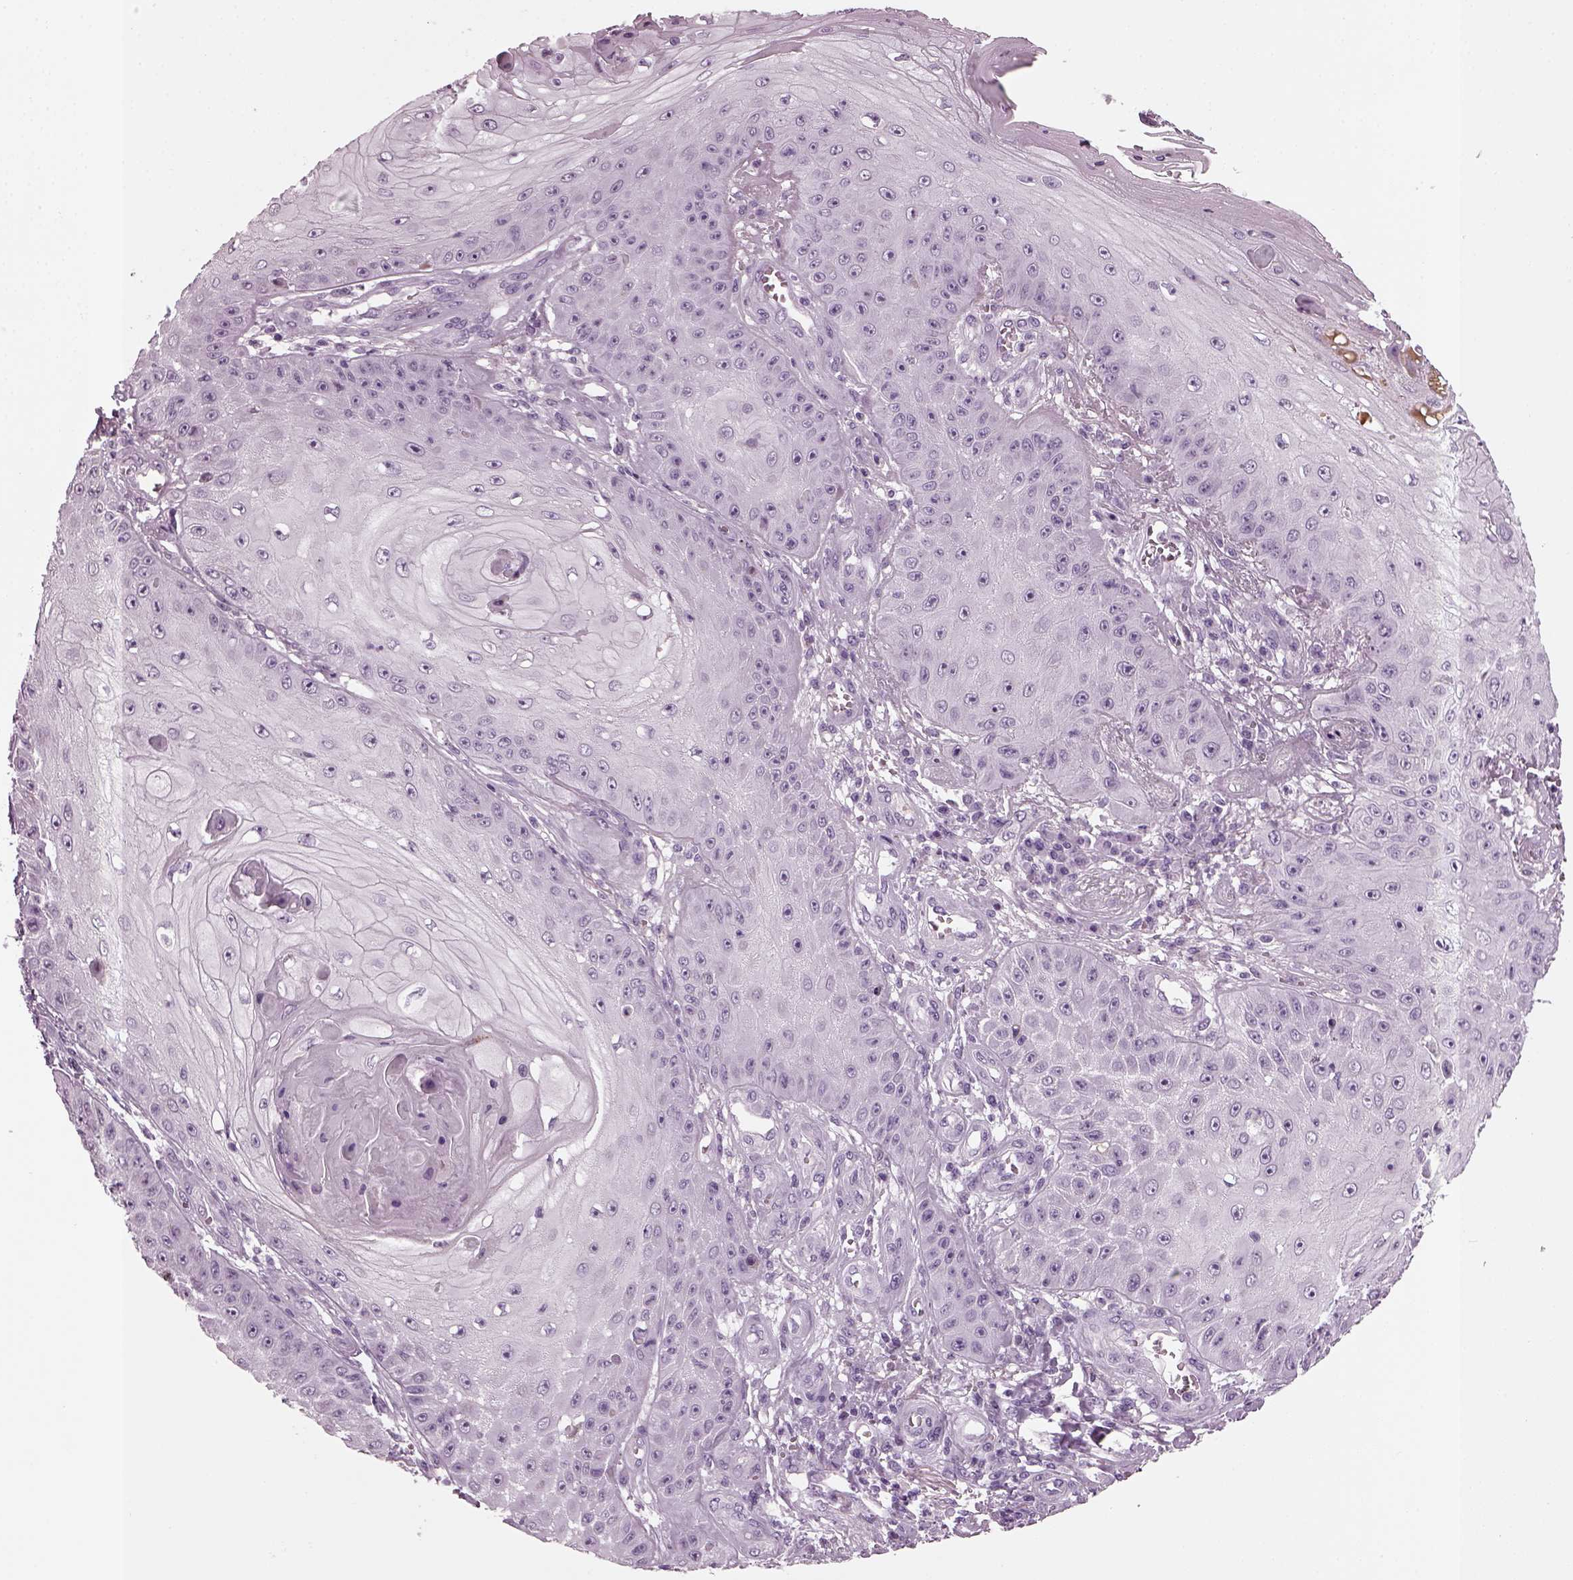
{"staining": {"intensity": "negative", "quantity": "none", "location": "none"}, "tissue": "skin cancer", "cell_type": "Tumor cells", "image_type": "cancer", "snomed": [{"axis": "morphology", "description": "Squamous cell carcinoma, NOS"}, {"axis": "topography", "description": "Skin"}], "caption": "This is an IHC photomicrograph of skin squamous cell carcinoma. There is no staining in tumor cells.", "gene": "DPYSL5", "patient": {"sex": "male", "age": 70}}